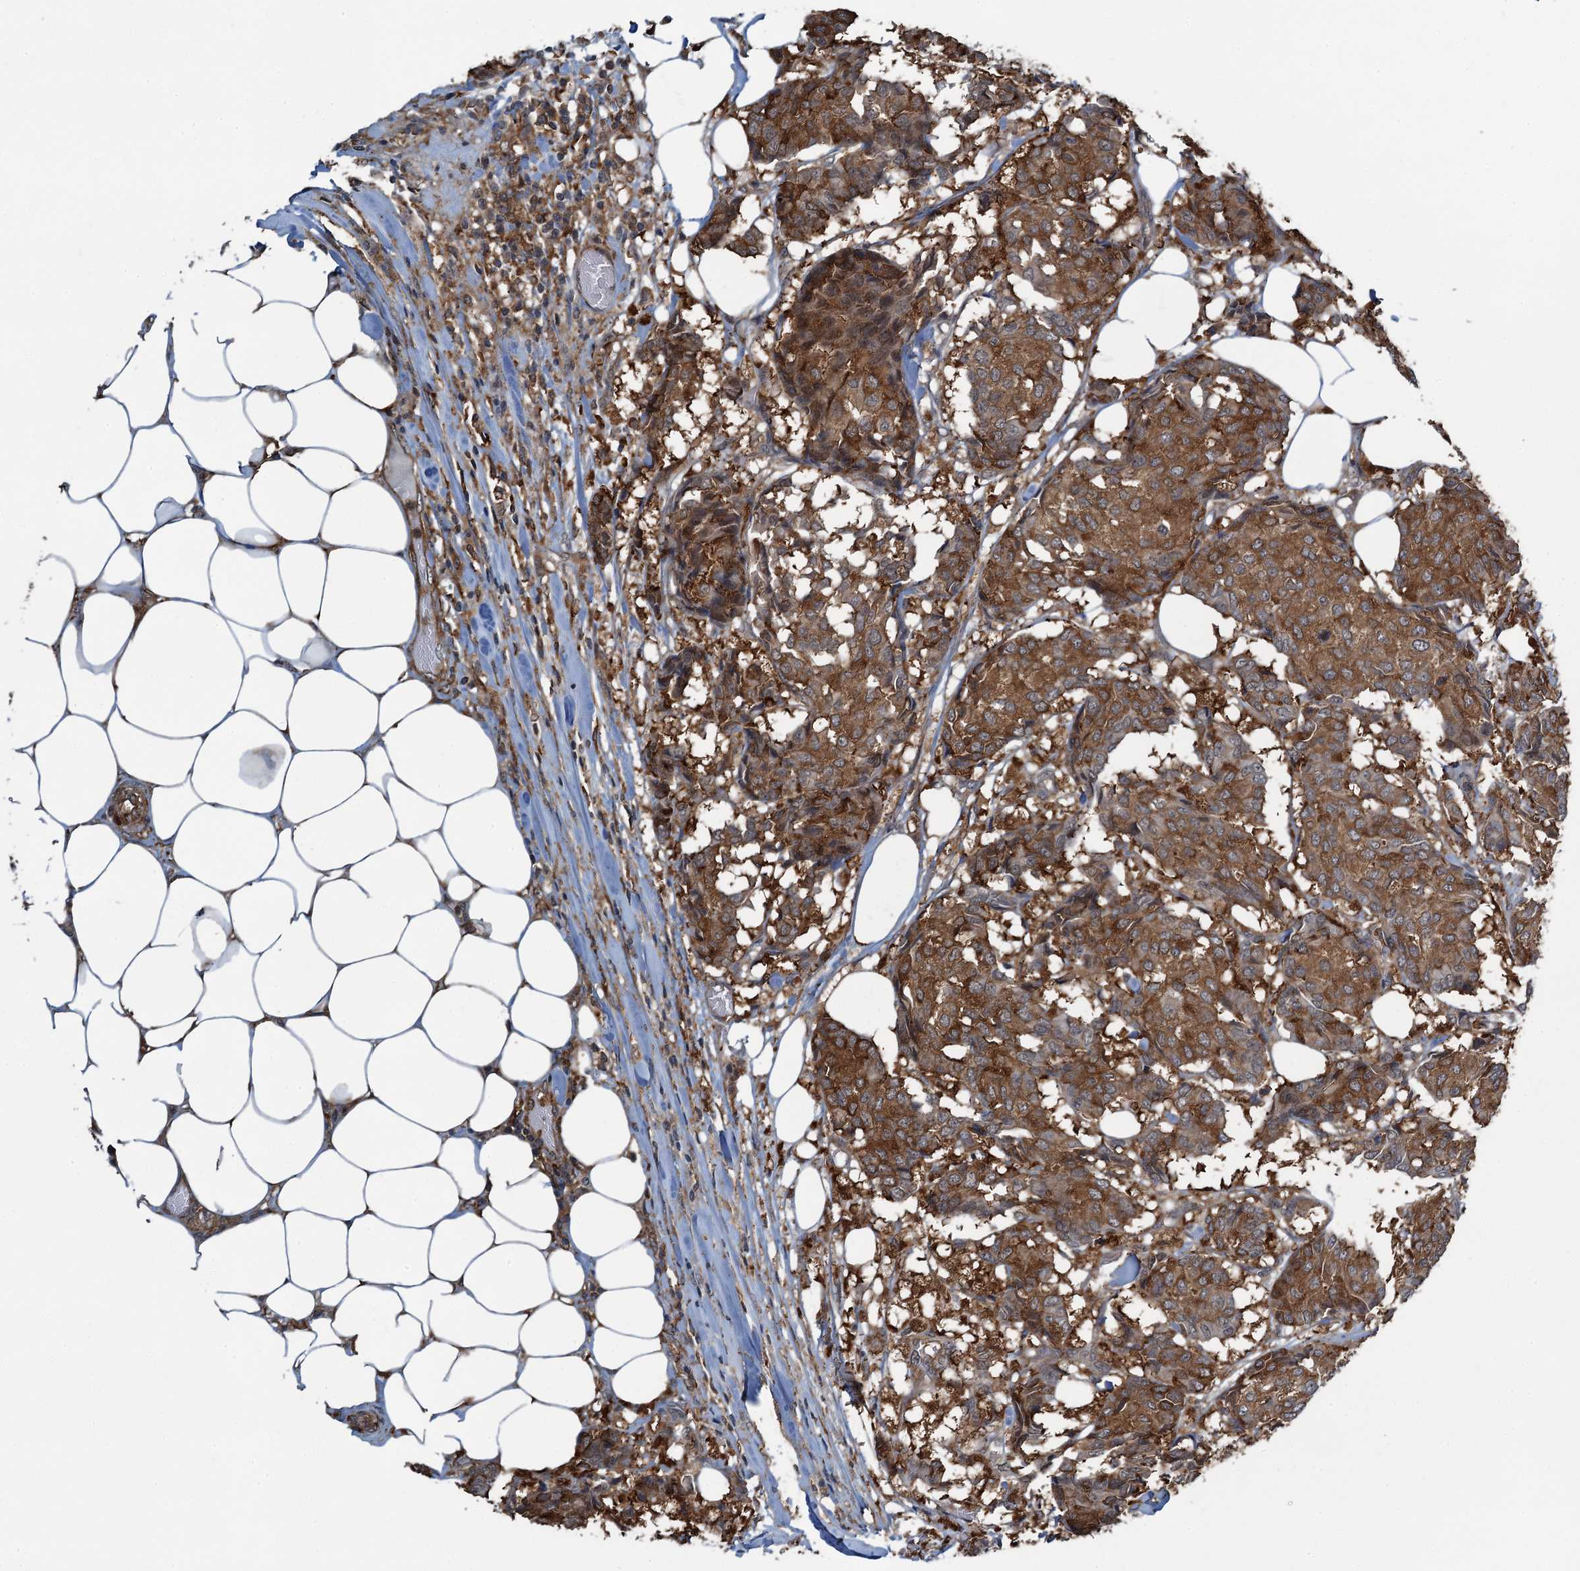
{"staining": {"intensity": "strong", "quantity": ">75%", "location": "cytoplasmic/membranous"}, "tissue": "breast cancer", "cell_type": "Tumor cells", "image_type": "cancer", "snomed": [{"axis": "morphology", "description": "Duct carcinoma"}, {"axis": "topography", "description": "Breast"}], "caption": "A high-resolution photomicrograph shows IHC staining of infiltrating ductal carcinoma (breast), which shows strong cytoplasmic/membranous positivity in approximately >75% of tumor cells.", "gene": "WHAMM", "patient": {"sex": "female", "age": 75}}